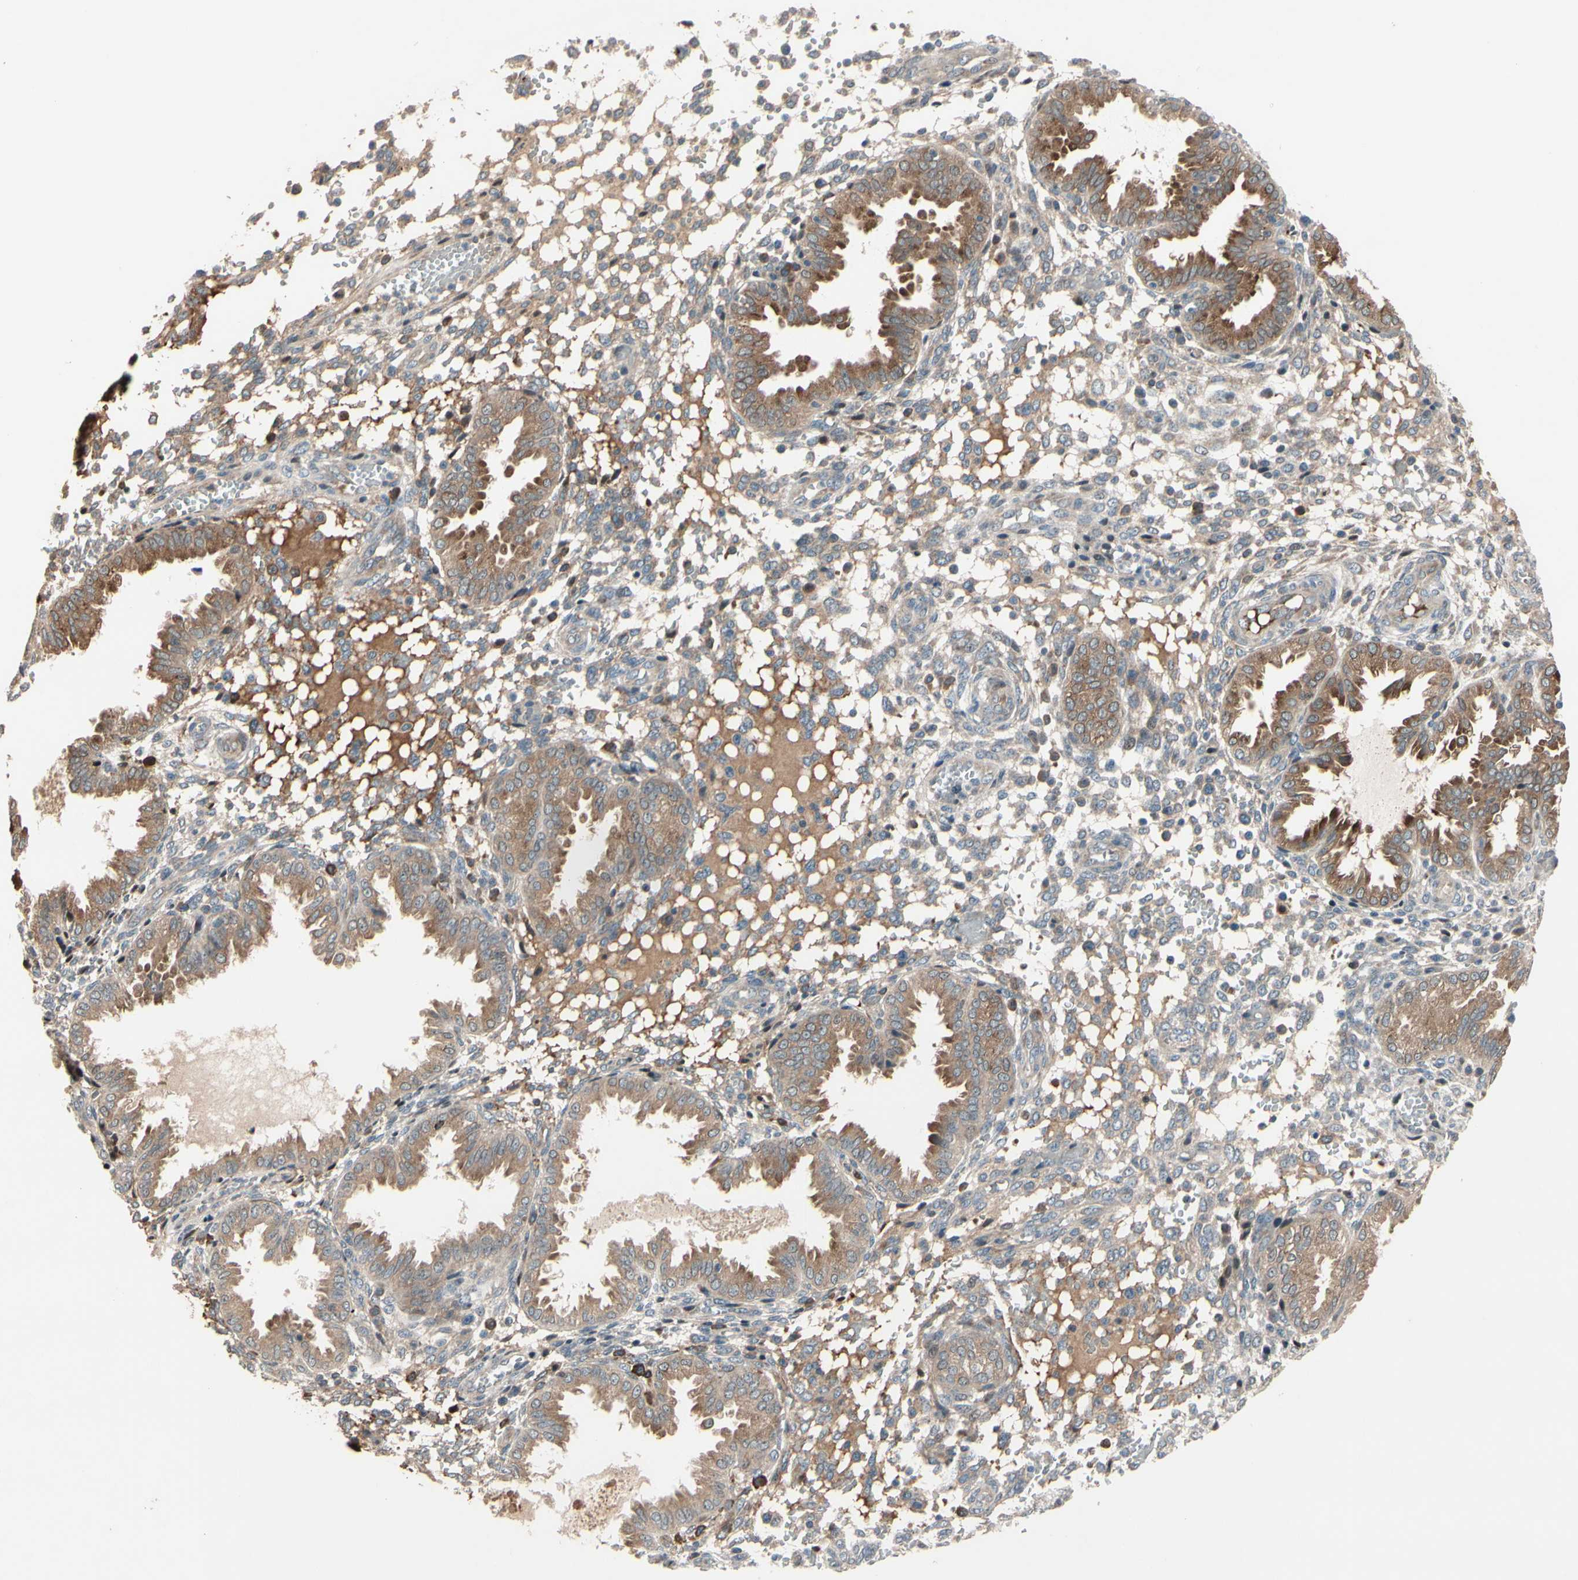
{"staining": {"intensity": "weak", "quantity": ">75%", "location": "cytoplasmic/membranous"}, "tissue": "endometrium", "cell_type": "Cells in endometrial stroma", "image_type": "normal", "snomed": [{"axis": "morphology", "description": "Normal tissue, NOS"}, {"axis": "topography", "description": "Endometrium"}], "caption": "Protein staining of normal endometrium reveals weak cytoplasmic/membranous staining in about >75% of cells in endometrial stroma.", "gene": "SNX29", "patient": {"sex": "female", "age": 33}}